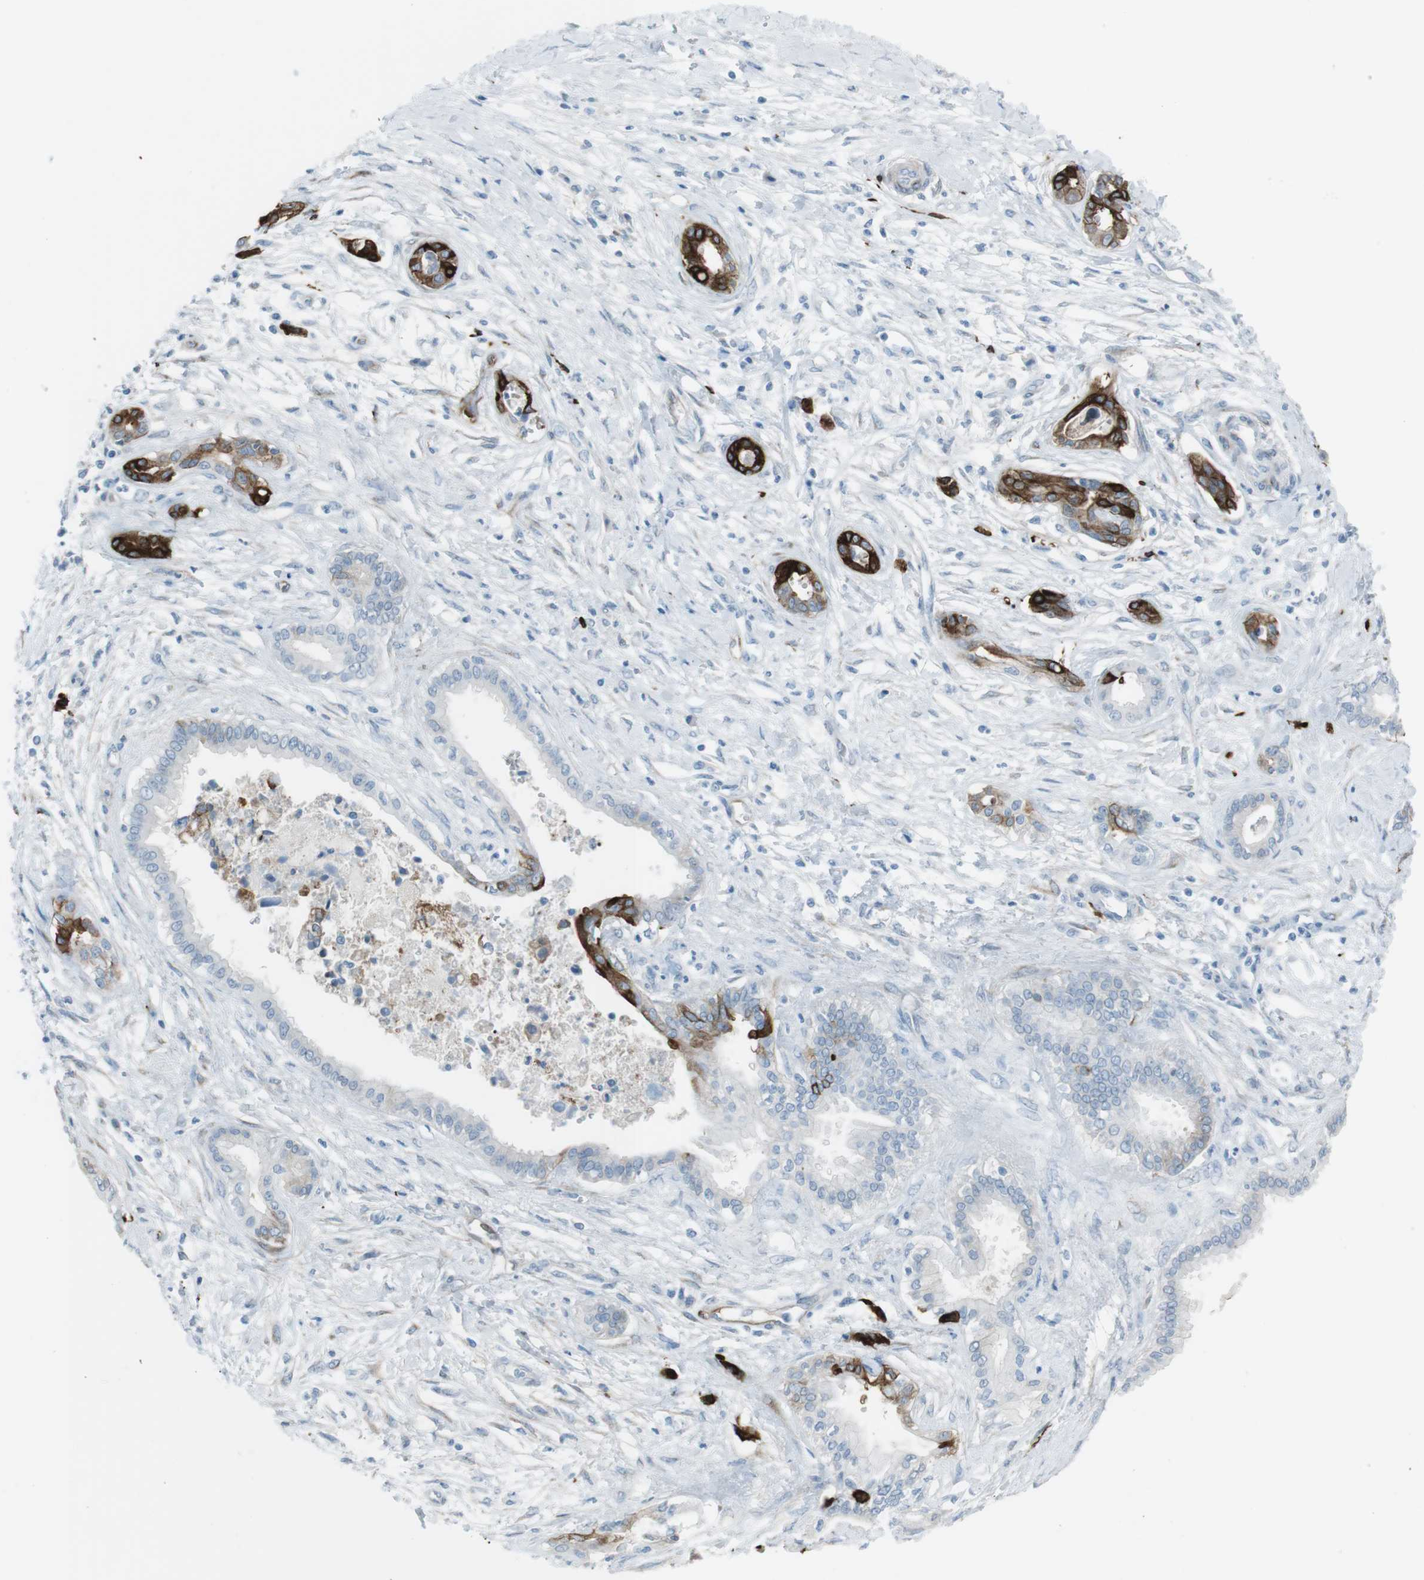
{"staining": {"intensity": "strong", "quantity": "<25%", "location": "cytoplasmic/membranous"}, "tissue": "pancreatic cancer", "cell_type": "Tumor cells", "image_type": "cancer", "snomed": [{"axis": "morphology", "description": "Adenocarcinoma, NOS"}, {"axis": "topography", "description": "Pancreas"}], "caption": "This image displays immunohistochemistry (IHC) staining of pancreatic adenocarcinoma, with medium strong cytoplasmic/membranous positivity in approximately <25% of tumor cells.", "gene": "TUBB2A", "patient": {"sex": "male", "age": 56}}